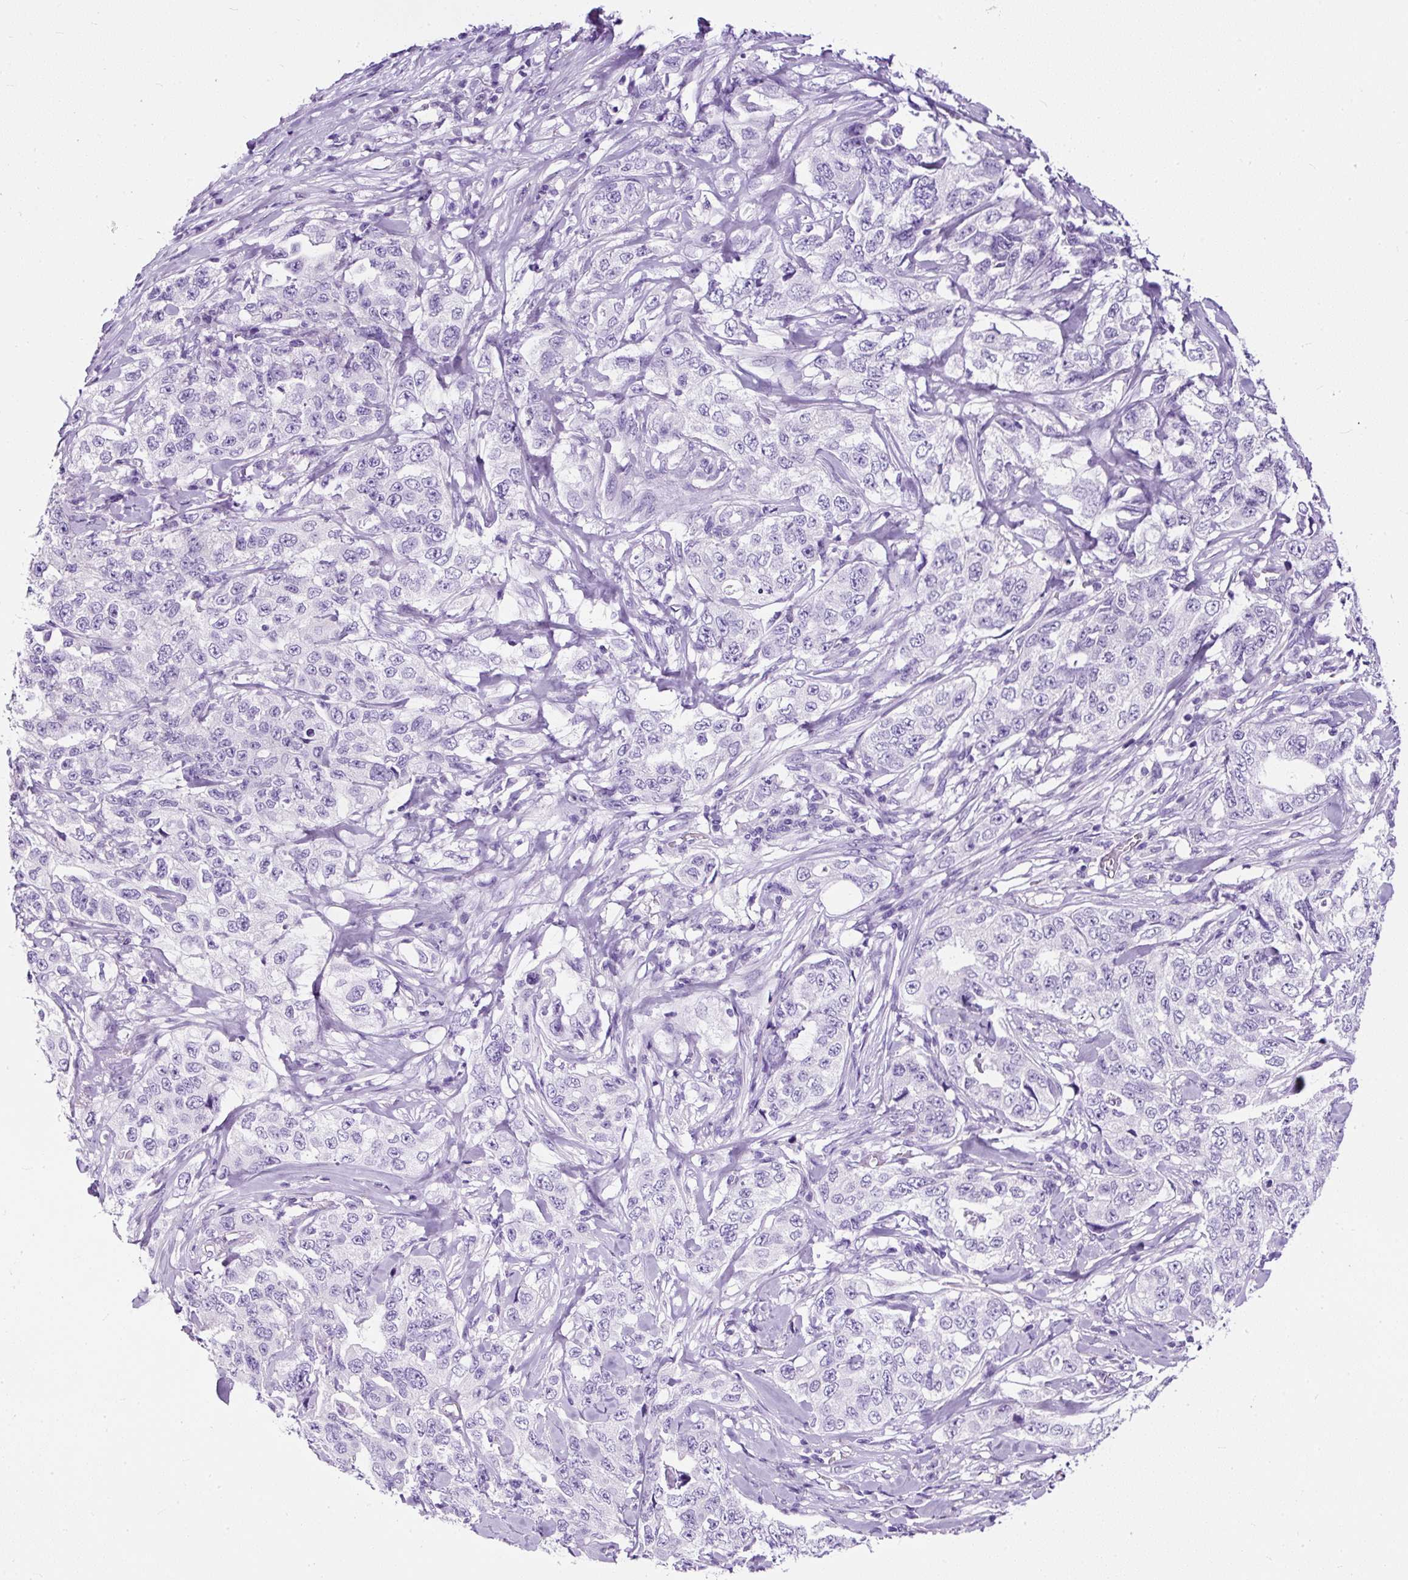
{"staining": {"intensity": "negative", "quantity": "none", "location": "none"}, "tissue": "lung cancer", "cell_type": "Tumor cells", "image_type": "cancer", "snomed": [{"axis": "morphology", "description": "Adenocarcinoma, NOS"}, {"axis": "topography", "description": "Lung"}], "caption": "A micrograph of lung cancer stained for a protein reveals no brown staining in tumor cells.", "gene": "STOX2", "patient": {"sex": "female", "age": 51}}